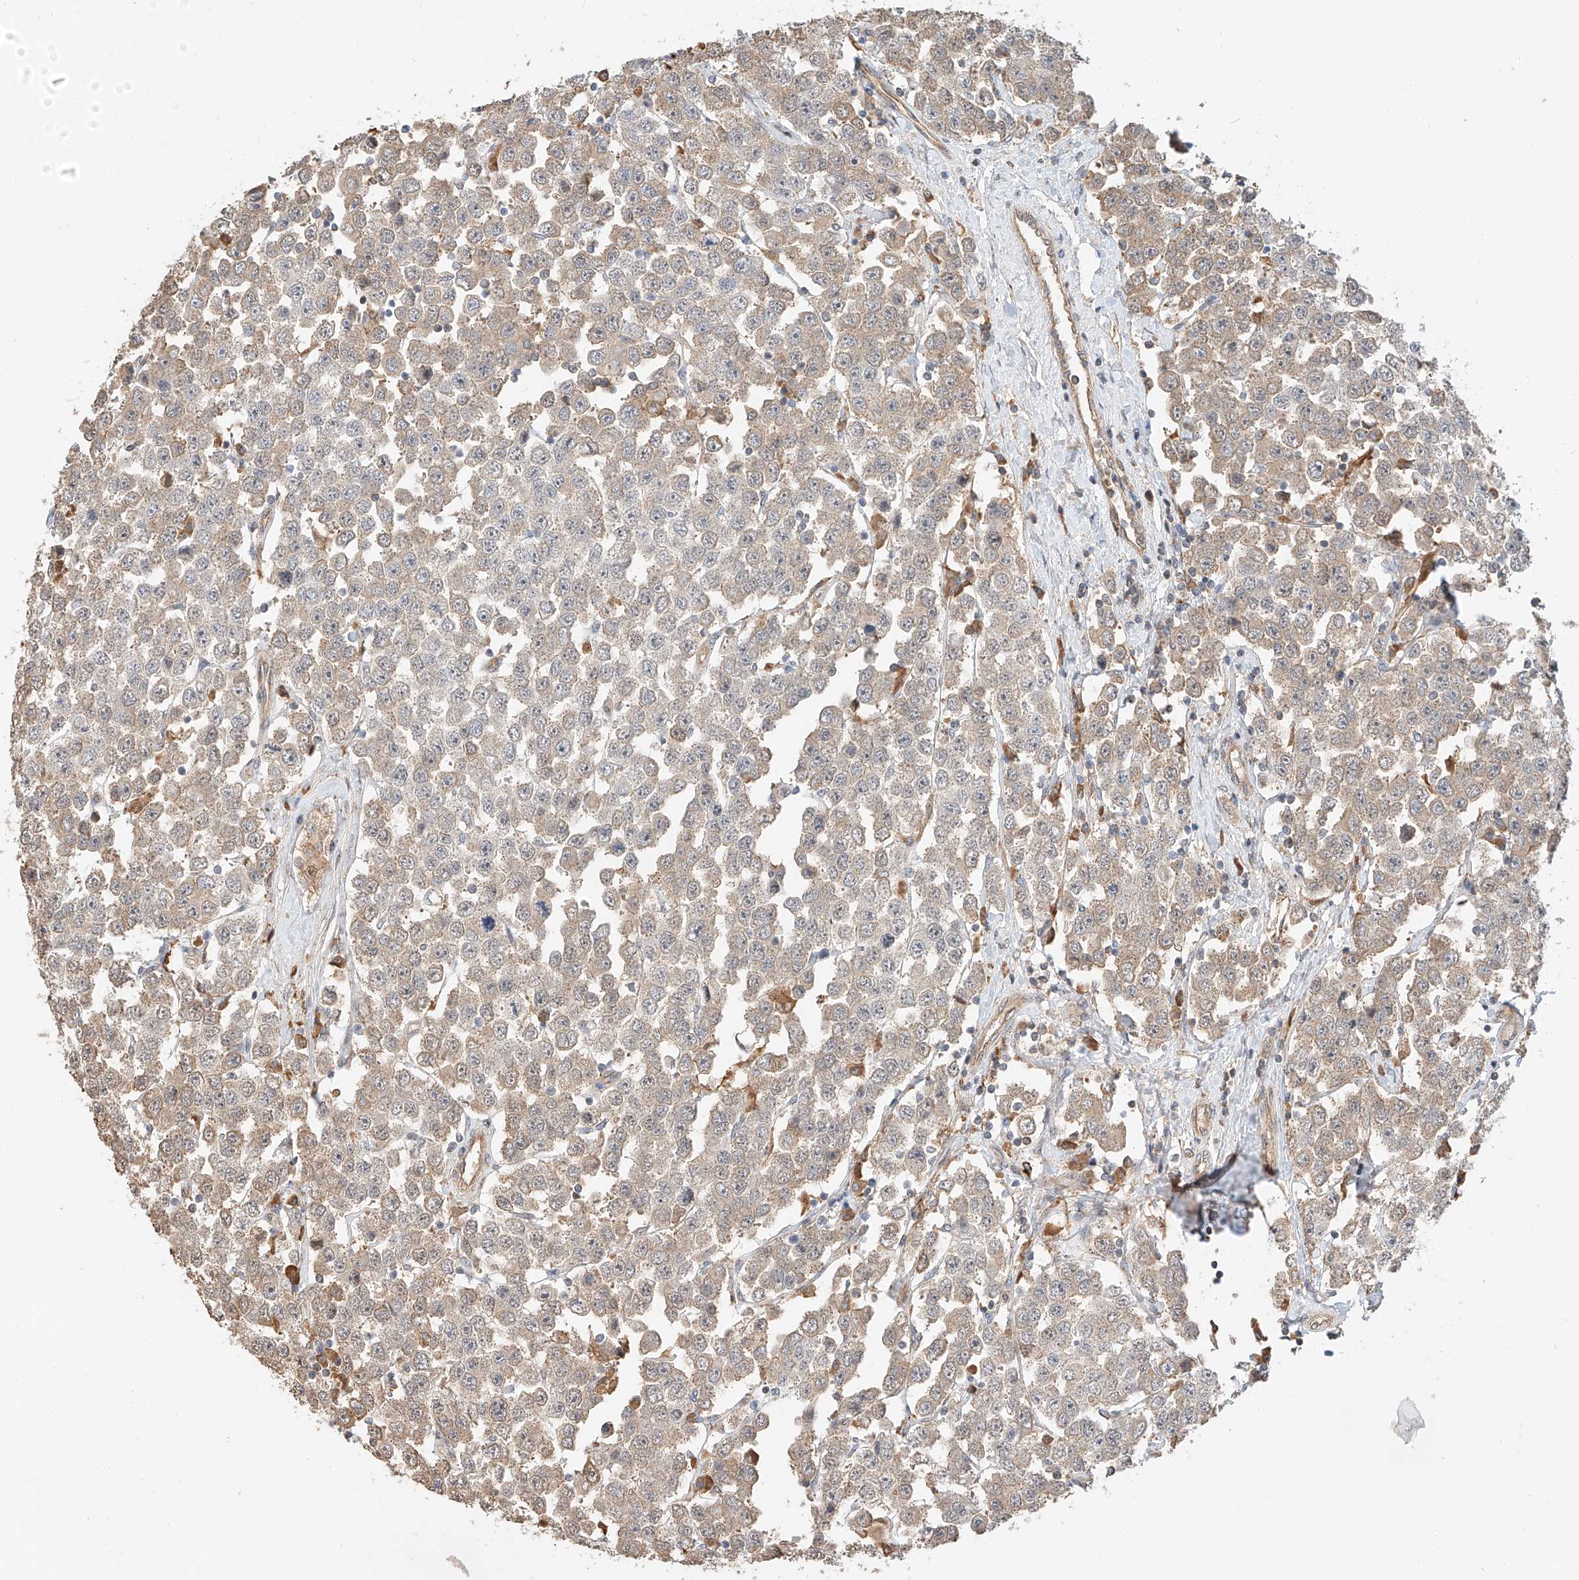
{"staining": {"intensity": "weak", "quantity": "25%-75%", "location": "cytoplasmic/membranous"}, "tissue": "testis cancer", "cell_type": "Tumor cells", "image_type": "cancer", "snomed": [{"axis": "morphology", "description": "Seminoma, NOS"}, {"axis": "topography", "description": "Testis"}], "caption": "This is an image of immunohistochemistry staining of testis seminoma, which shows weak expression in the cytoplasmic/membranous of tumor cells.", "gene": "SUSD6", "patient": {"sex": "male", "age": 28}}